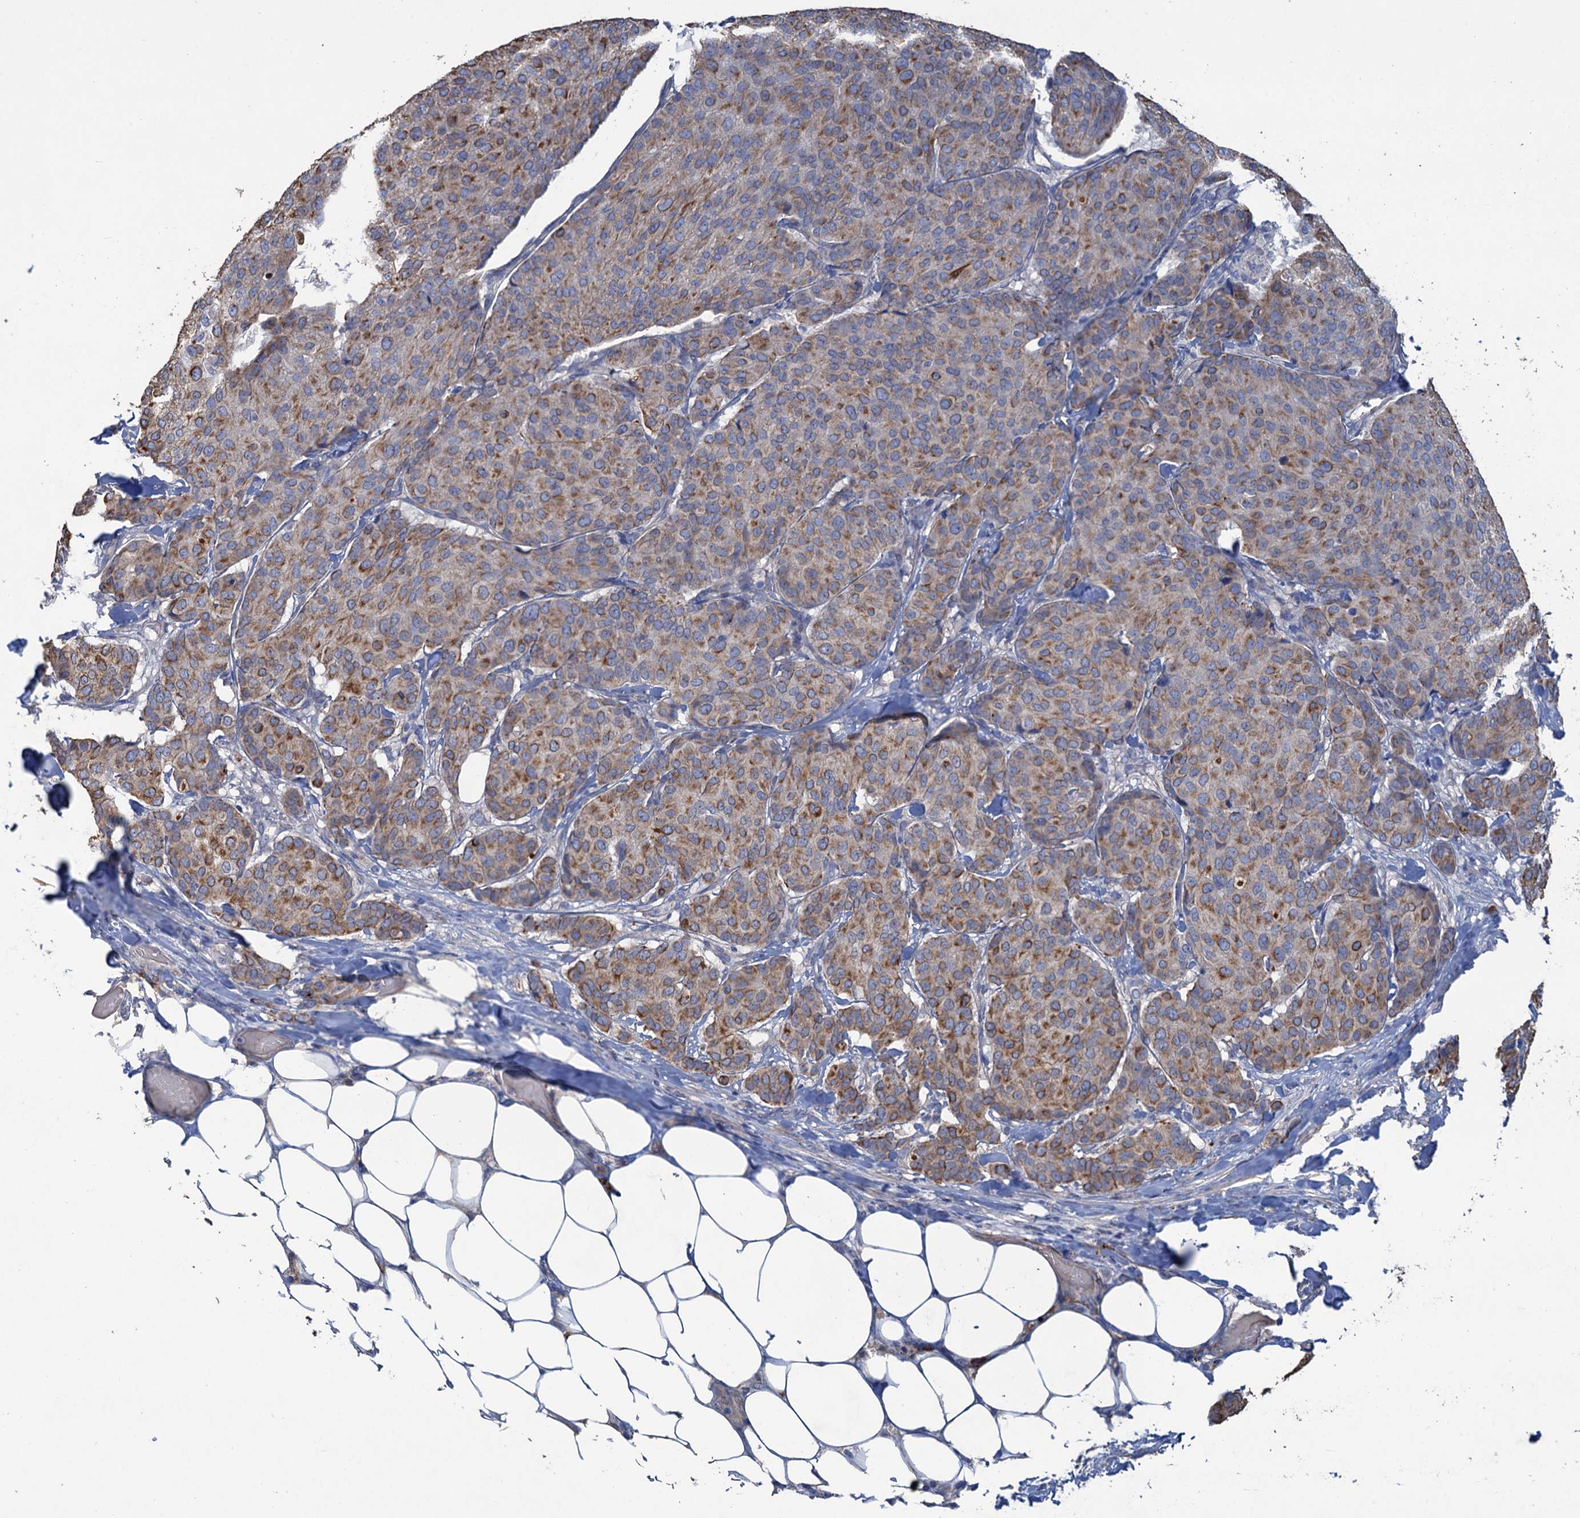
{"staining": {"intensity": "moderate", "quantity": ">75%", "location": "cytoplasmic/membranous"}, "tissue": "breast cancer", "cell_type": "Tumor cells", "image_type": "cancer", "snomed": [{"axis": "morphology", "description": "Duct carcinoma"}, {"axis": "topography", "description": "Breast"}], "caption": "IHC staining of breast infiltrating ductal carcinoma, which demonstrates medium levels of moderate cytoplasmic/membranous staining in approximately >75% of tumor cells indicating moderate cytoplasmic/membranous protein positivity. The staining was performed using DAB (brown) for protein detection and nuclei were counterstained in hematoxylin (blue).", "gene": "SMCO3", "patient": {"sex": "female", "age": 75}}